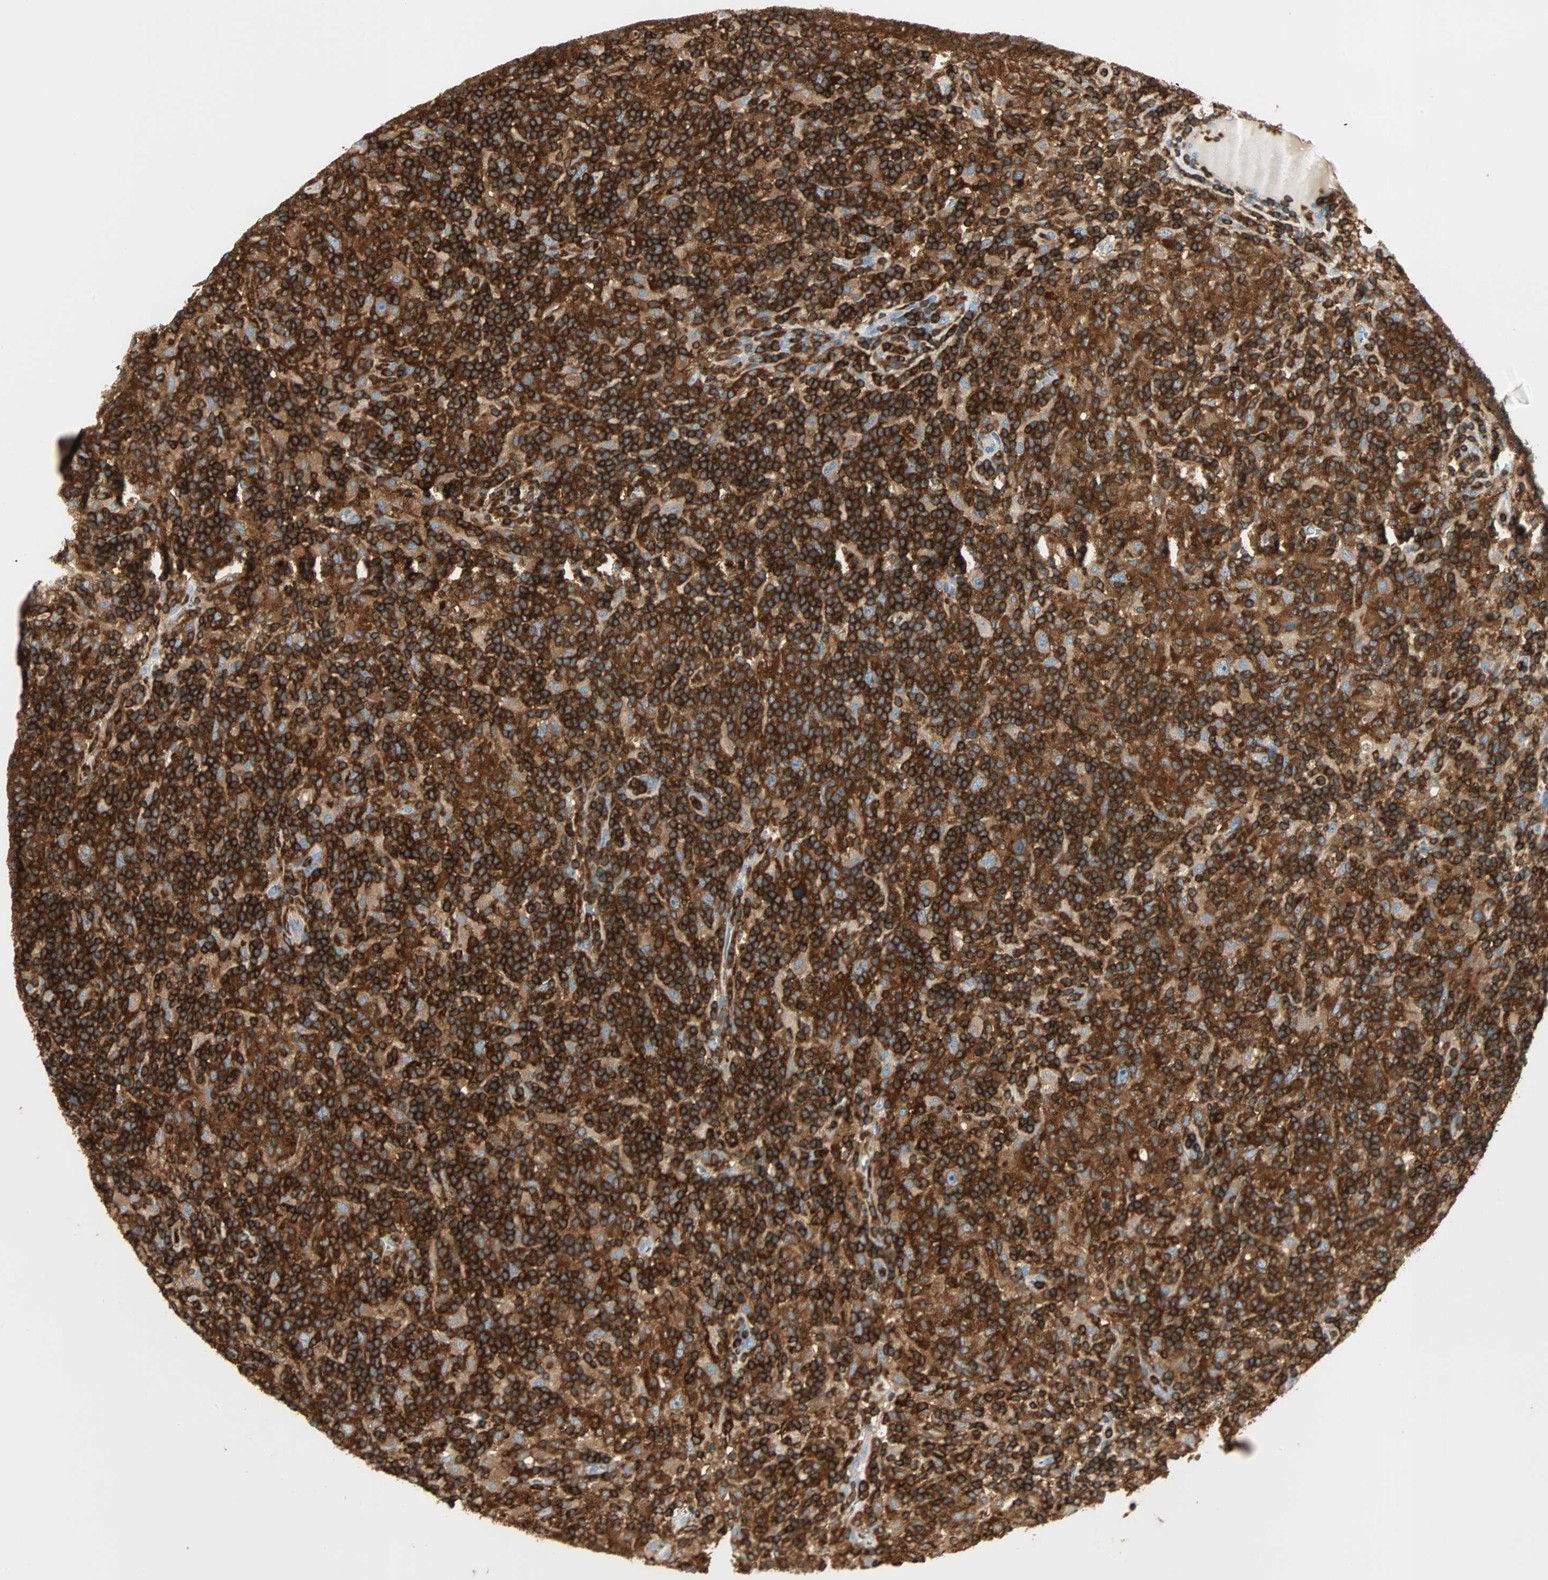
{"staining": {"intensity": "strong", "quantity": ">75%", "location": "cytoplasmic/membranous"}, "tissue": "lymphoma", "cell_type": "Tumor cells", "image_type": "cancer", "snomed": [{"axis": "morphology", "description": "Hodgkin's disease, NOS"}, {"axis": "topography", "description": "Lymph node"}], "caption": "Hodgkin's disease stained with a brown dye shows strong cytoplasmic/membranous positive positivity in about >75% of tumor cells.", "gene": "FMNL1", "patient": {"sex": "male", "age": 70}}